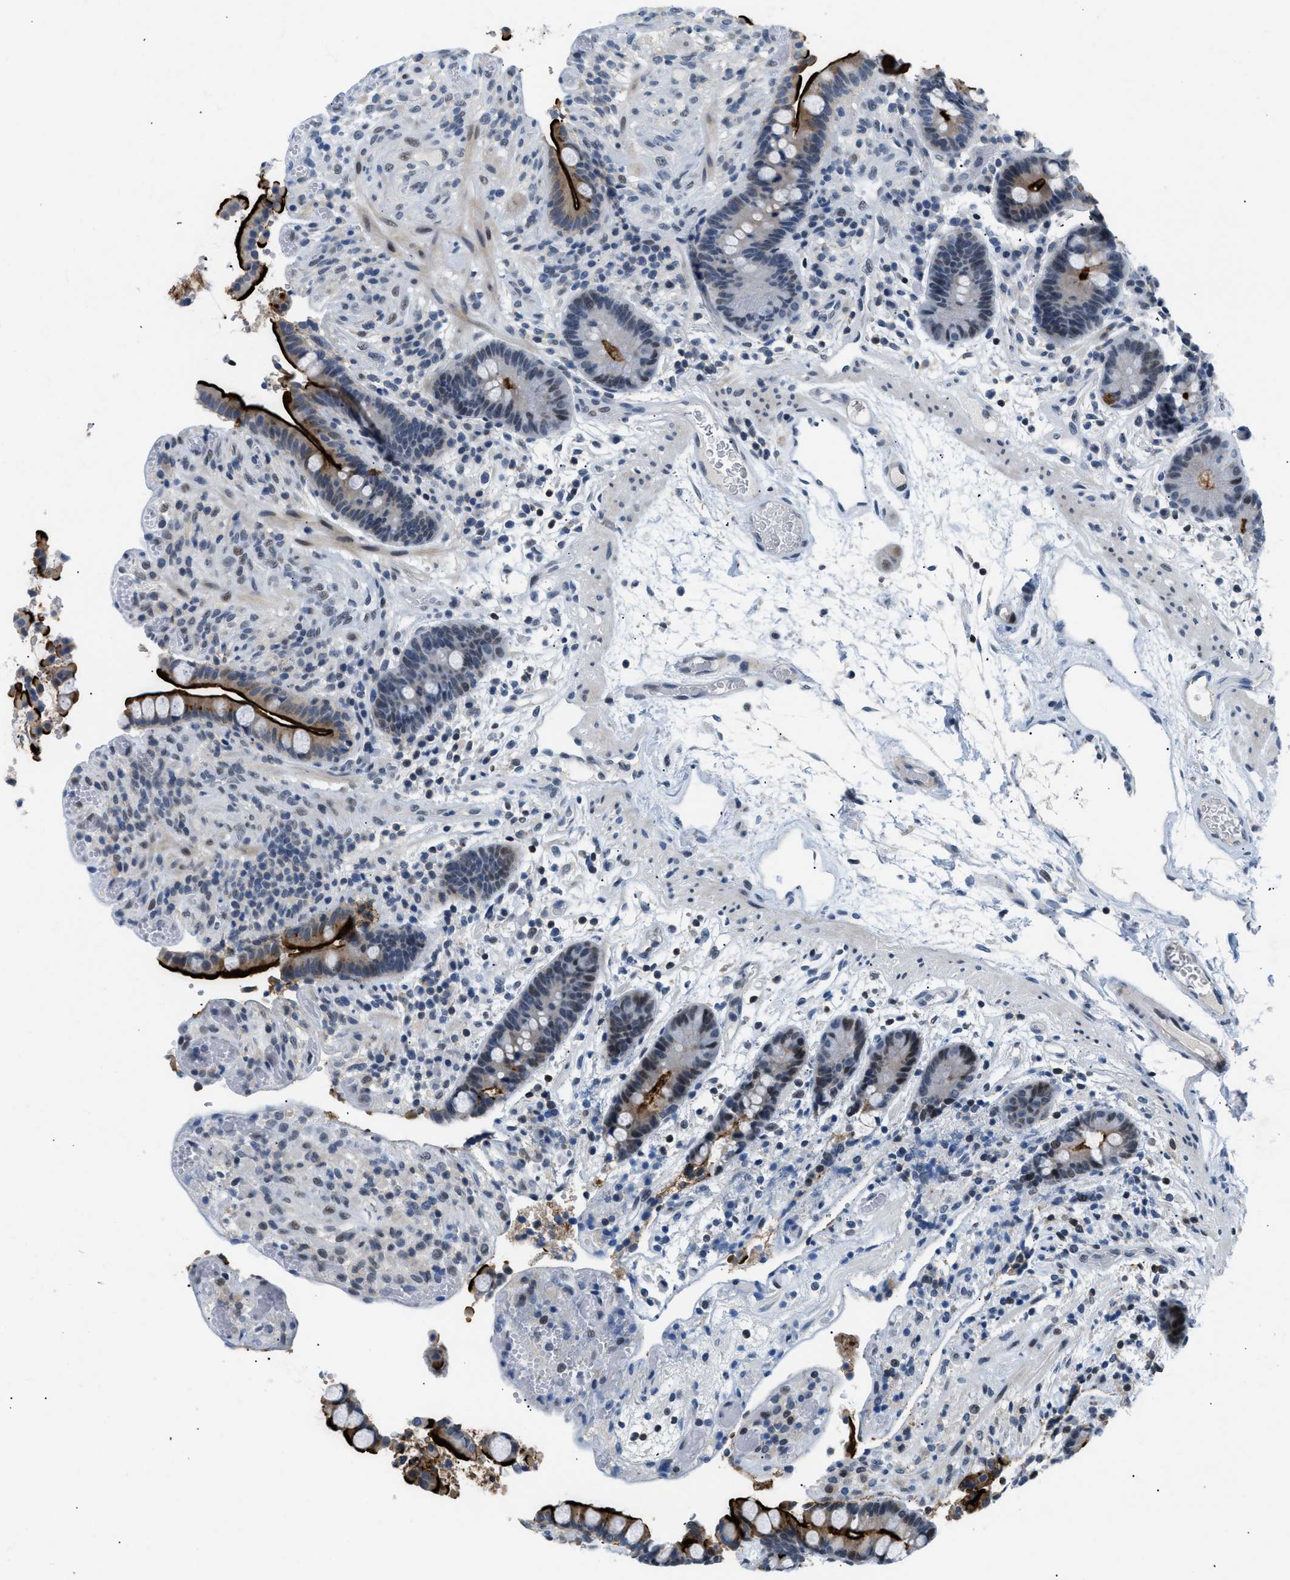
{"staining": {"intensity": "negative", "quantity": "none", "location": "none"}, "tissue": "colon", "cell_type": "Endothelial cells", "image_type": "normal", "snomed": [{"axis": "morphology", "description": "Normal tissue, NOS"}, {"axis": "topography", "description": "Colon"}], "caption": "This is a image of immunohistochemistry staining of normal colon, which shows no positivity in endothelial cells.", "gene": "KCNC3", "patient": {"sex": "male", "age": 73}}